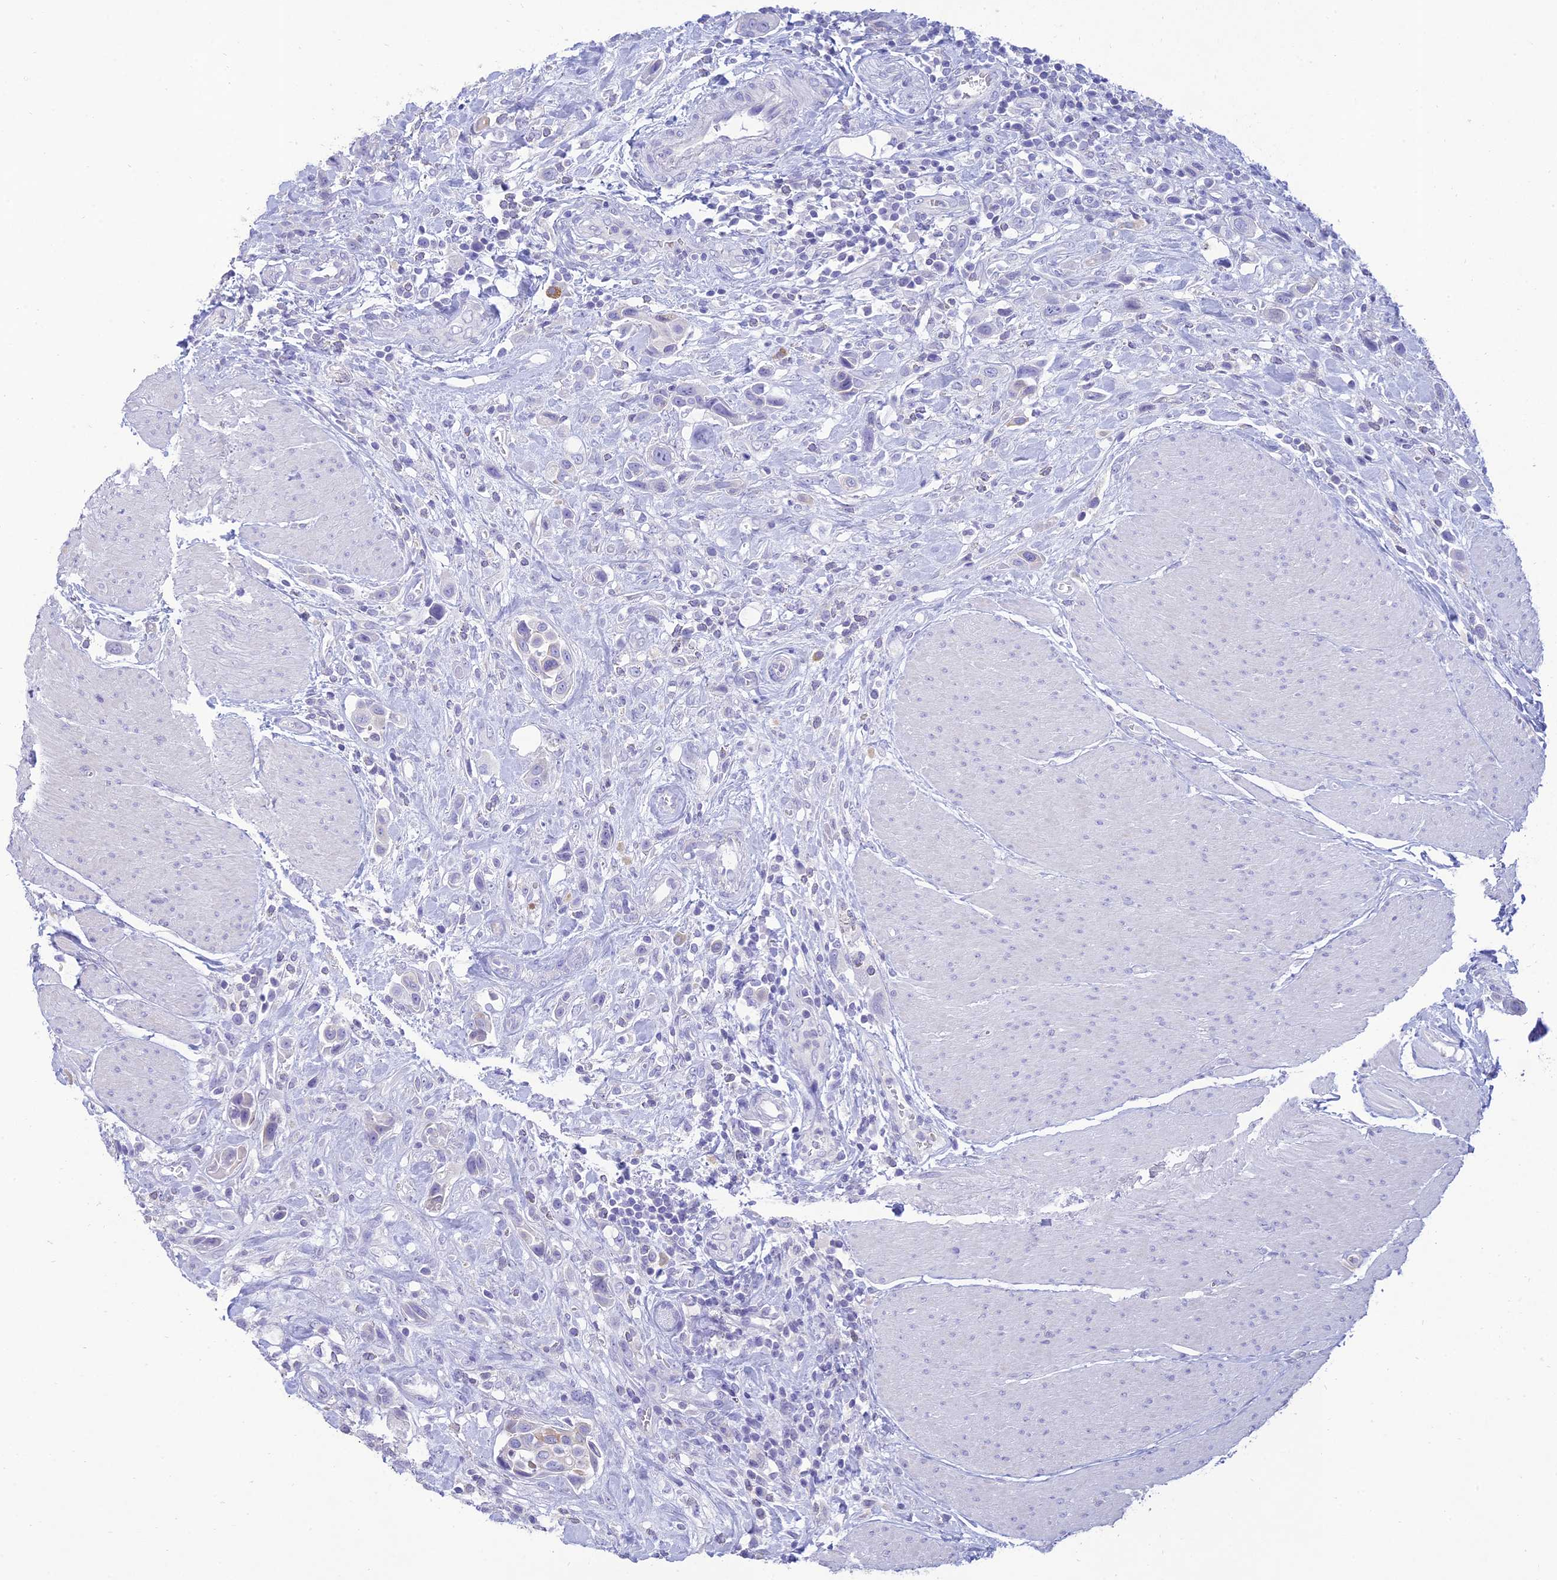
{"staining": {"intensity": "negative", "quantity": "none", "location": "none"}, "tissue": "urothelial cancer", "cell_type": "Tumor cells", "image_type": "cancer", "snomed": [{"axis": "morphology", "description": "Urothelial carcinoma, High grade"}, {"axis": "topography", "description": "Urinary bladder"}], "caption": "Immunohistochemical staining of human high-grade urothelial carcinoma demonstrates no significant positivity in tumor cells.", "gene": "MAL2", "patient": {"sex": "male", "age": 50}}